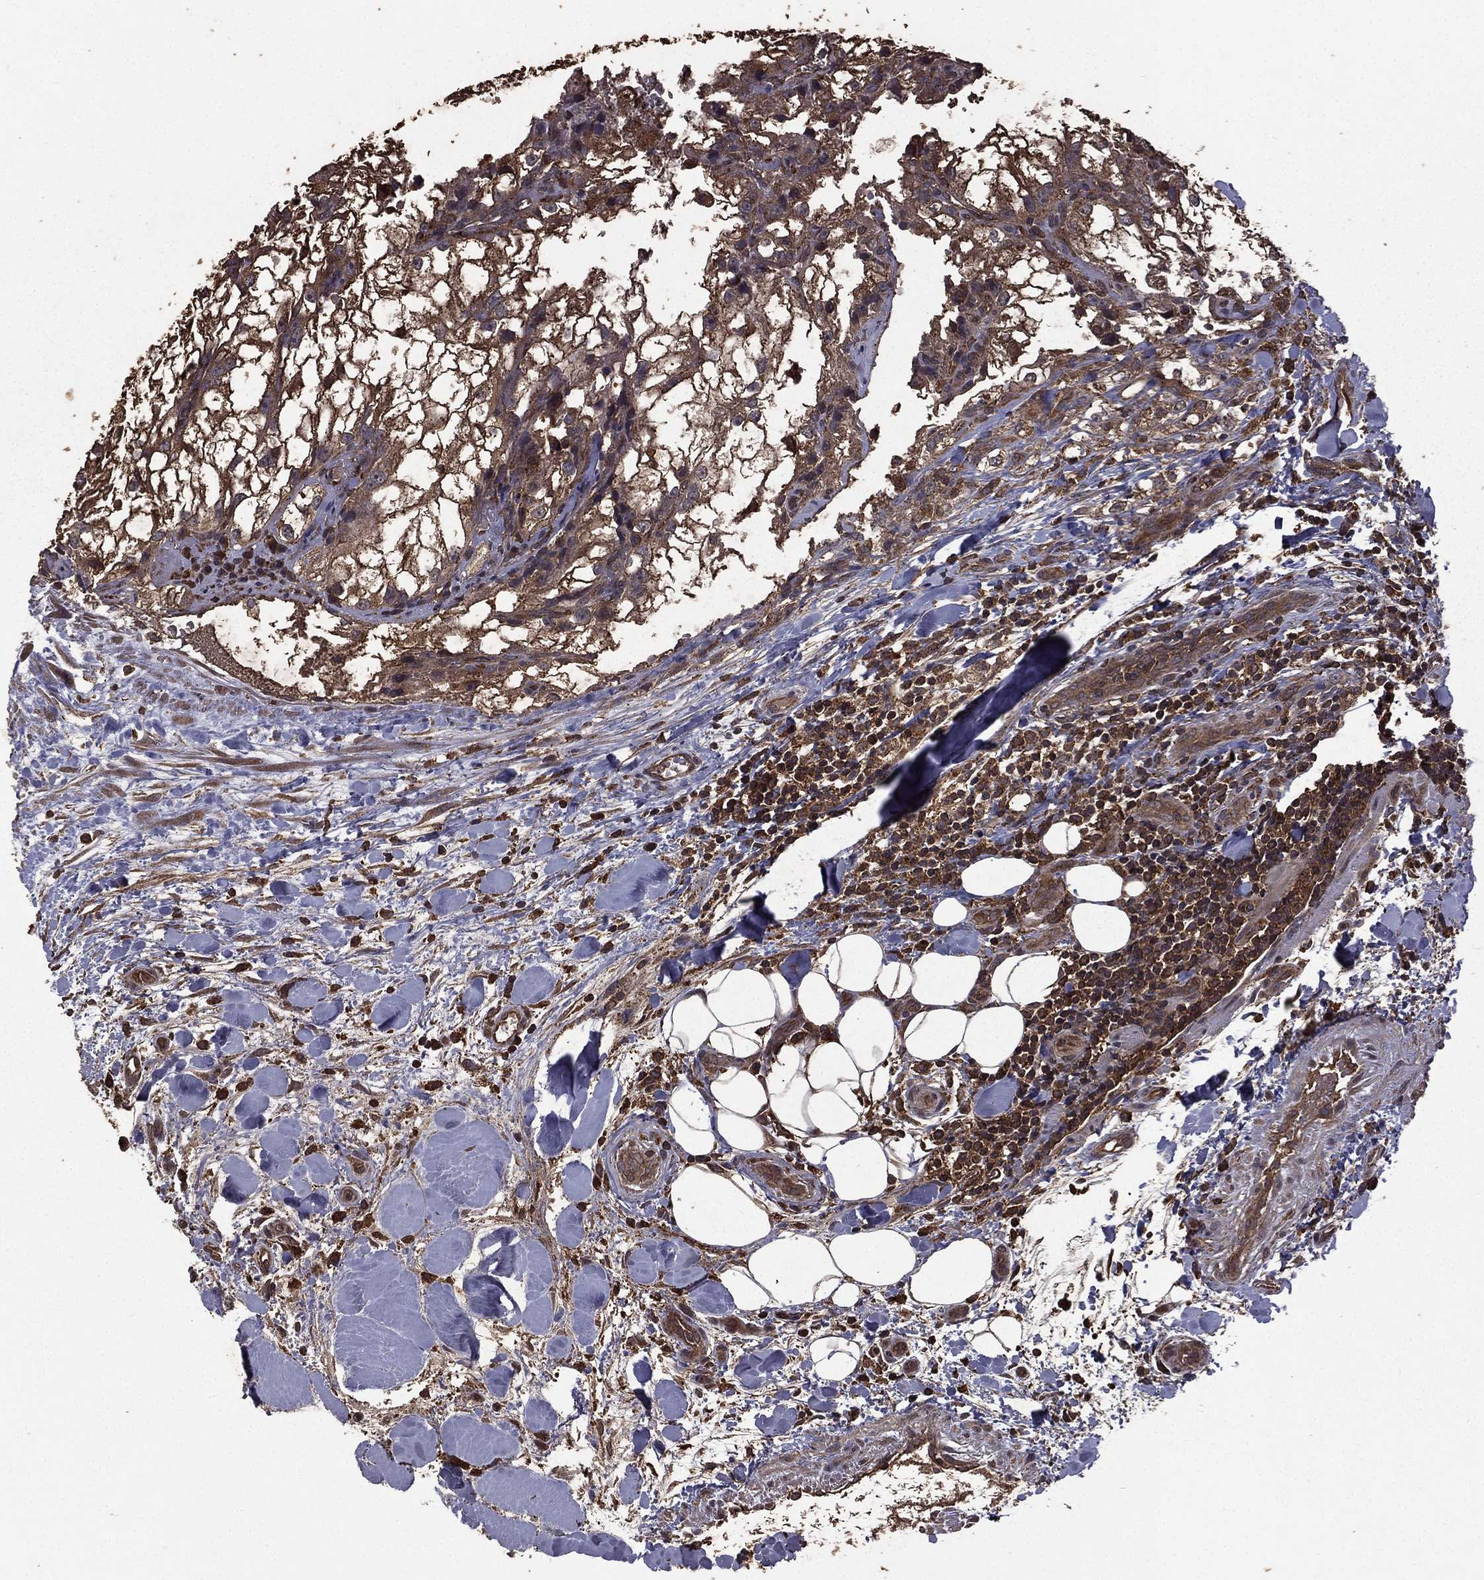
{"staining": {"intensity": "moderate", "quantity": ">75%", "location": "cytoplasmic/membranous"}, "tissue": "renal cancer", "cell_type": "Tumor cells", "image_type": "cancer", "snomed": [{"axis": "morphology", "description": "Adenocarcinoma, NOS"}, {"axis": "topography", "description": "Kidney"}], "caption": "Human renal cancer stained for a protein (brown) demonstrates moderate cytoplasmic/membranous positive staining in approximately >75% of tumor cells.", "gene": "BIRC6", "patient": {"sex": "male", "age": 59}}